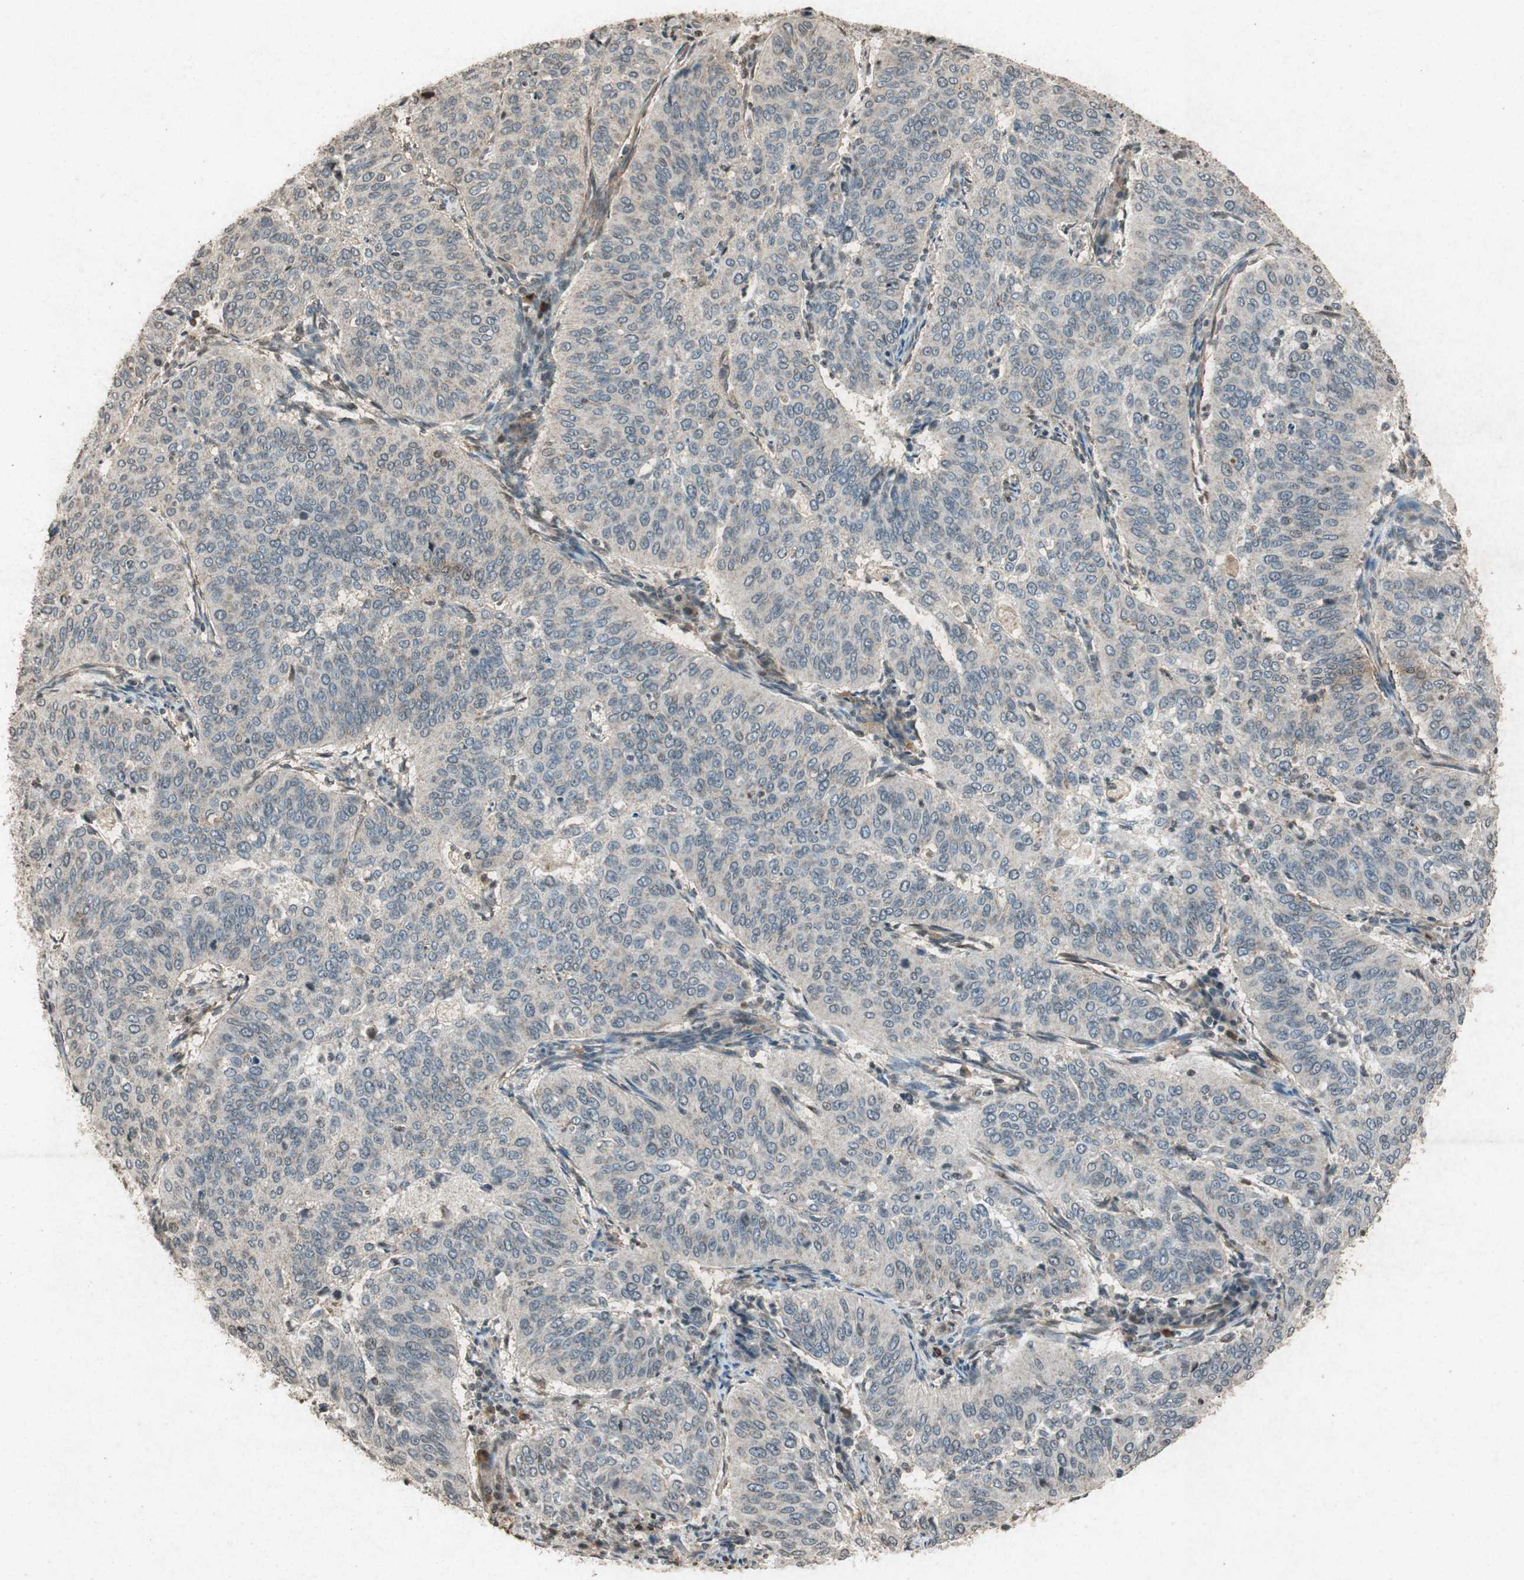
{"staining": {"intensity": "negative", "quantity": "none", "location": "none"}, "tissue": "cervical cancer", "cell_type": "Tumor cells", "image_type": "cancer", "snomed": [{"axis": "morphology", "description": "Normal tissue, NOS"}, {"axis": "morphology", "description": "Squamous cell carcinoma, NOS"}, {"axis": "topography", "description": "Cervix"}], "caption": "This is a image of IHC staining of cervical squamous cell carcinoma, which shows no staining in tumor cells.", "gene": "PRKG1", "patient": {"sex": "female", "age": 39}}